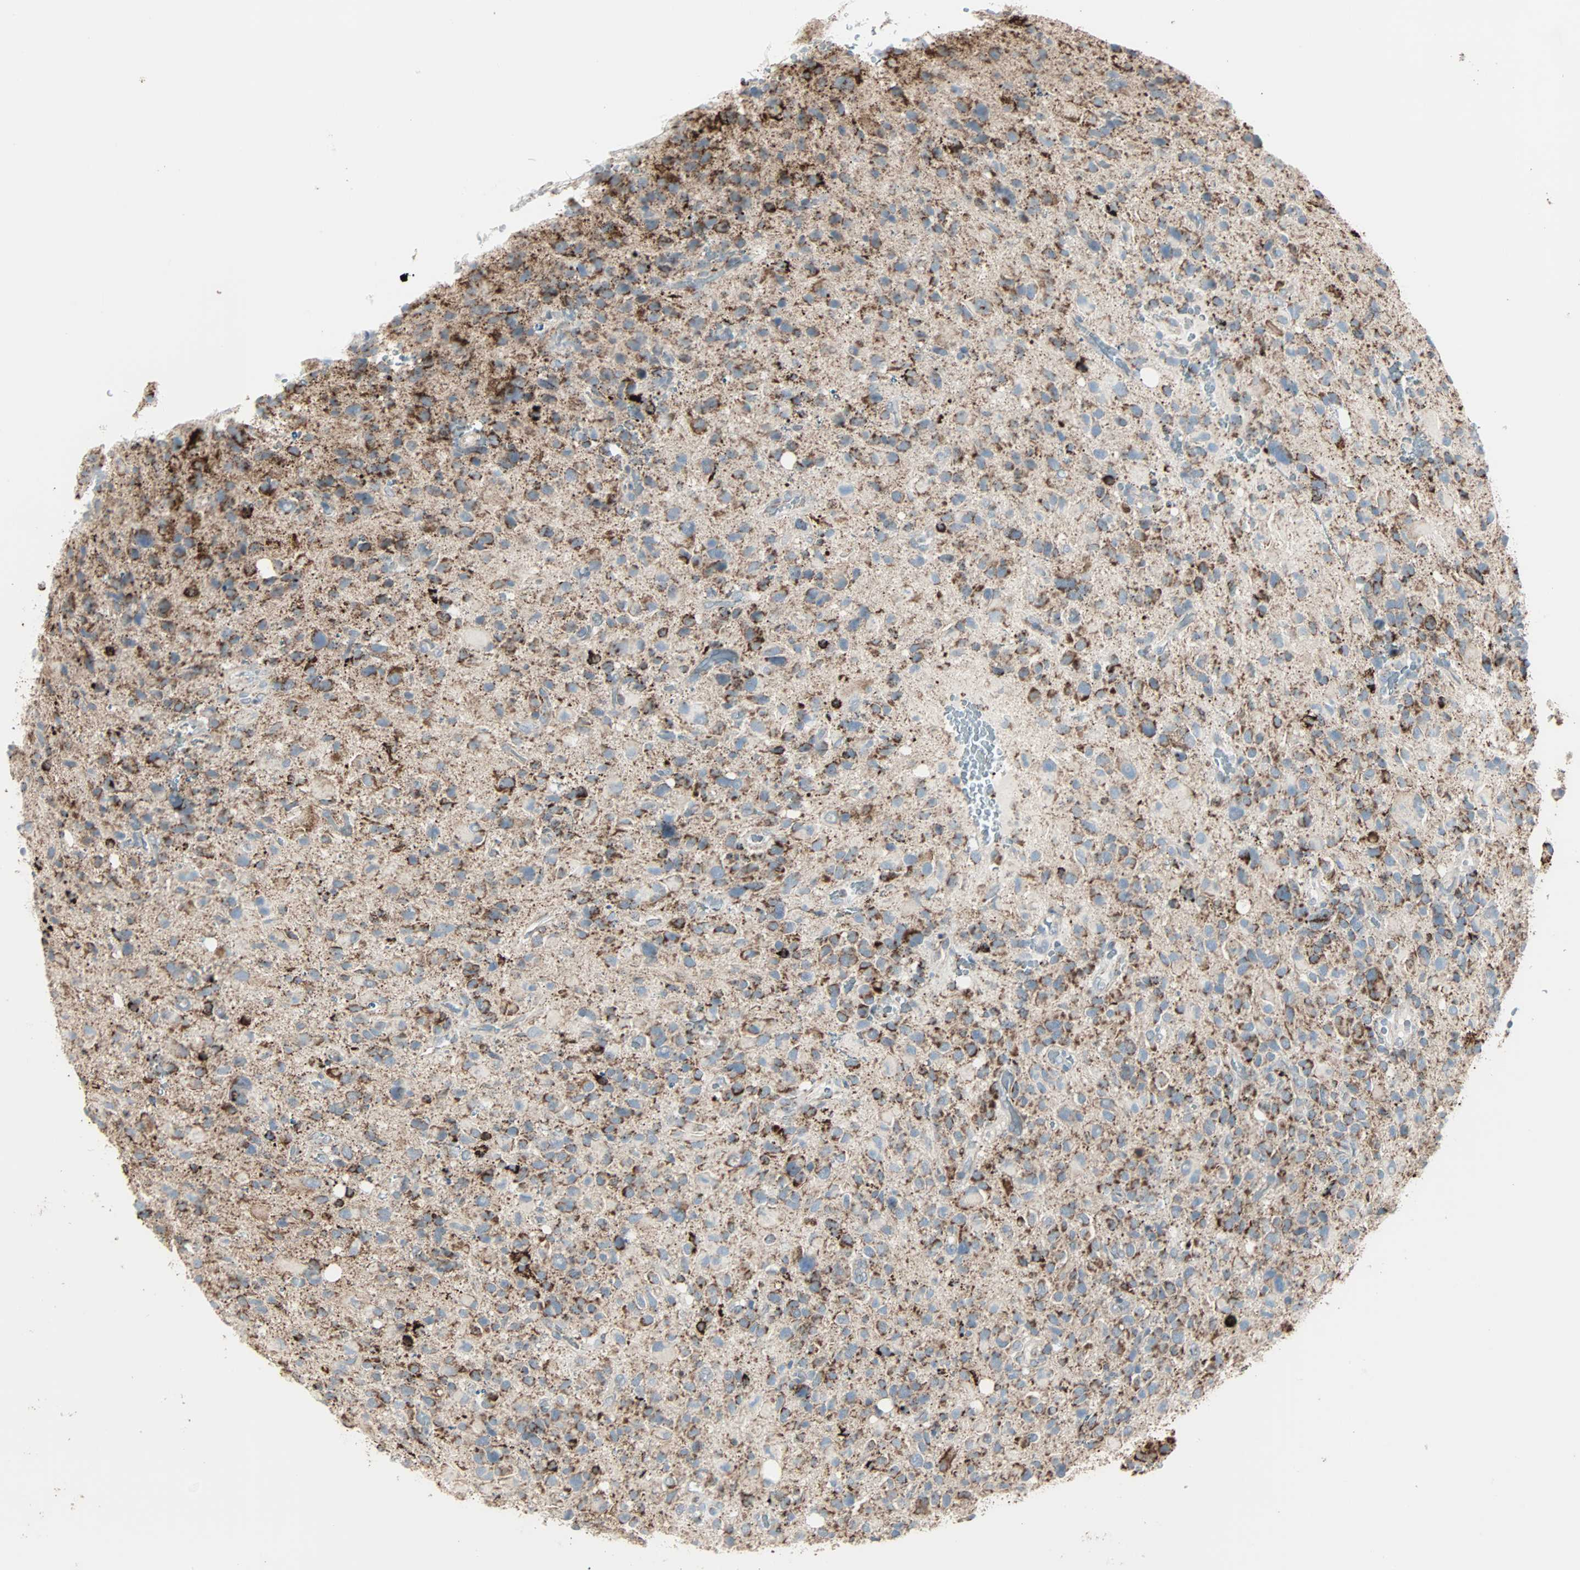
{"staining": {"intensity": "strong", "quantity": ">75%", "location": "cytoplasmic/membranous"}, "tissue": "glioma", "cell_type": "Tumor cells", "image_type": "cancer", "snomed": [{"axis": "morphology", "description": "Glioma, malignant, High grade"}, {"axis": "topography", "description": "Brain"}], "caption": "Protein staining exhibits strong cytoplasmic/membranous expression in approximately >75% of tumor cells in glioma.", "gene": "IDH2", "patient": {"sex": "male", "age": 48}}